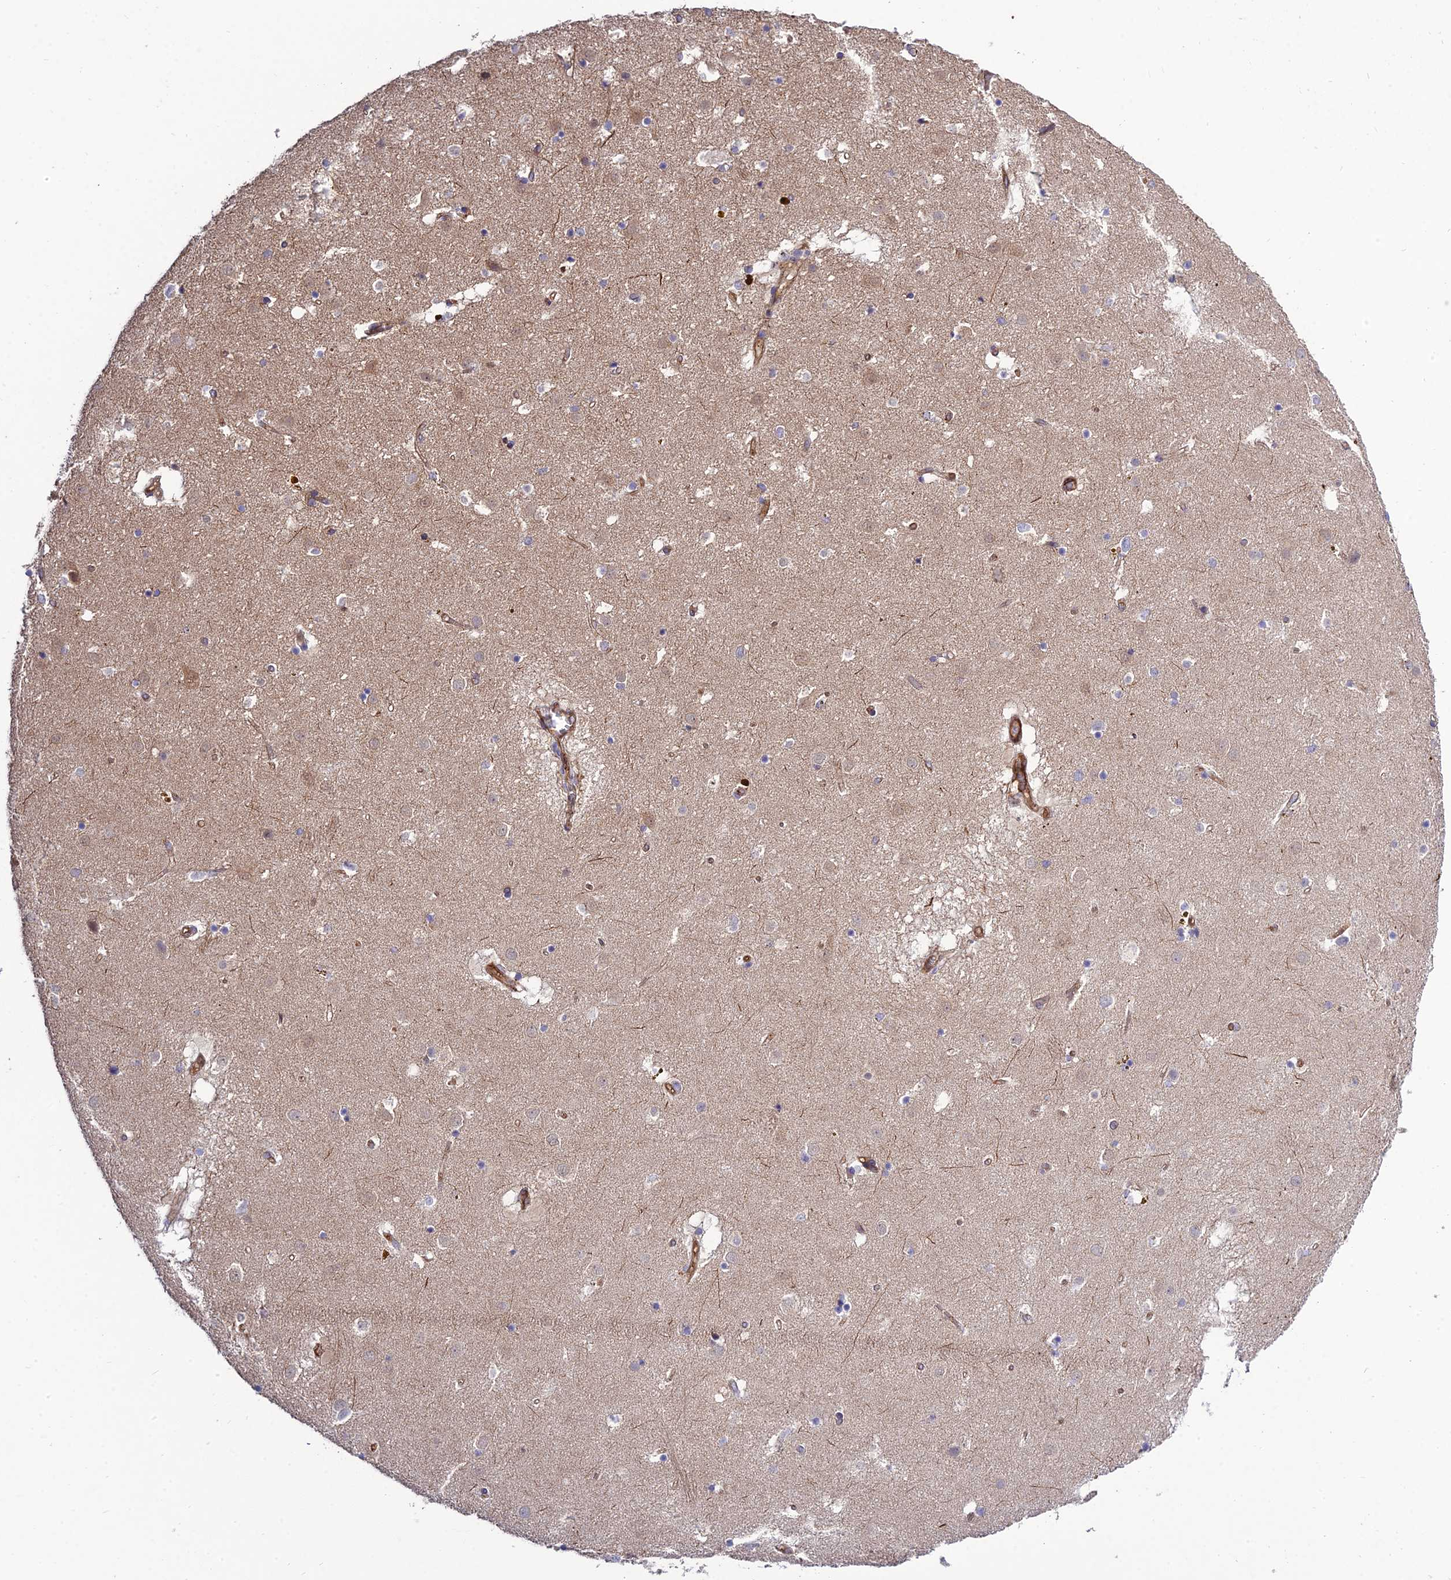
{"staining": {"intensity": "negative", "quantity": "none", "location": "none"}, "tissue": "caudate", "cell_type": "Glial cells", "image_type": "normal", "snomed": [{"axis": "morphology", "description": "Normal tissue, NOS"}, {"axis": "topography", "description": "Lateral ventricle wall"}], "caption": "Protein analysis of normal caudate reveals no significant staining in glial cells.", "gene": "CRTAP", "patient": {"sex": "male", "age": 70}}